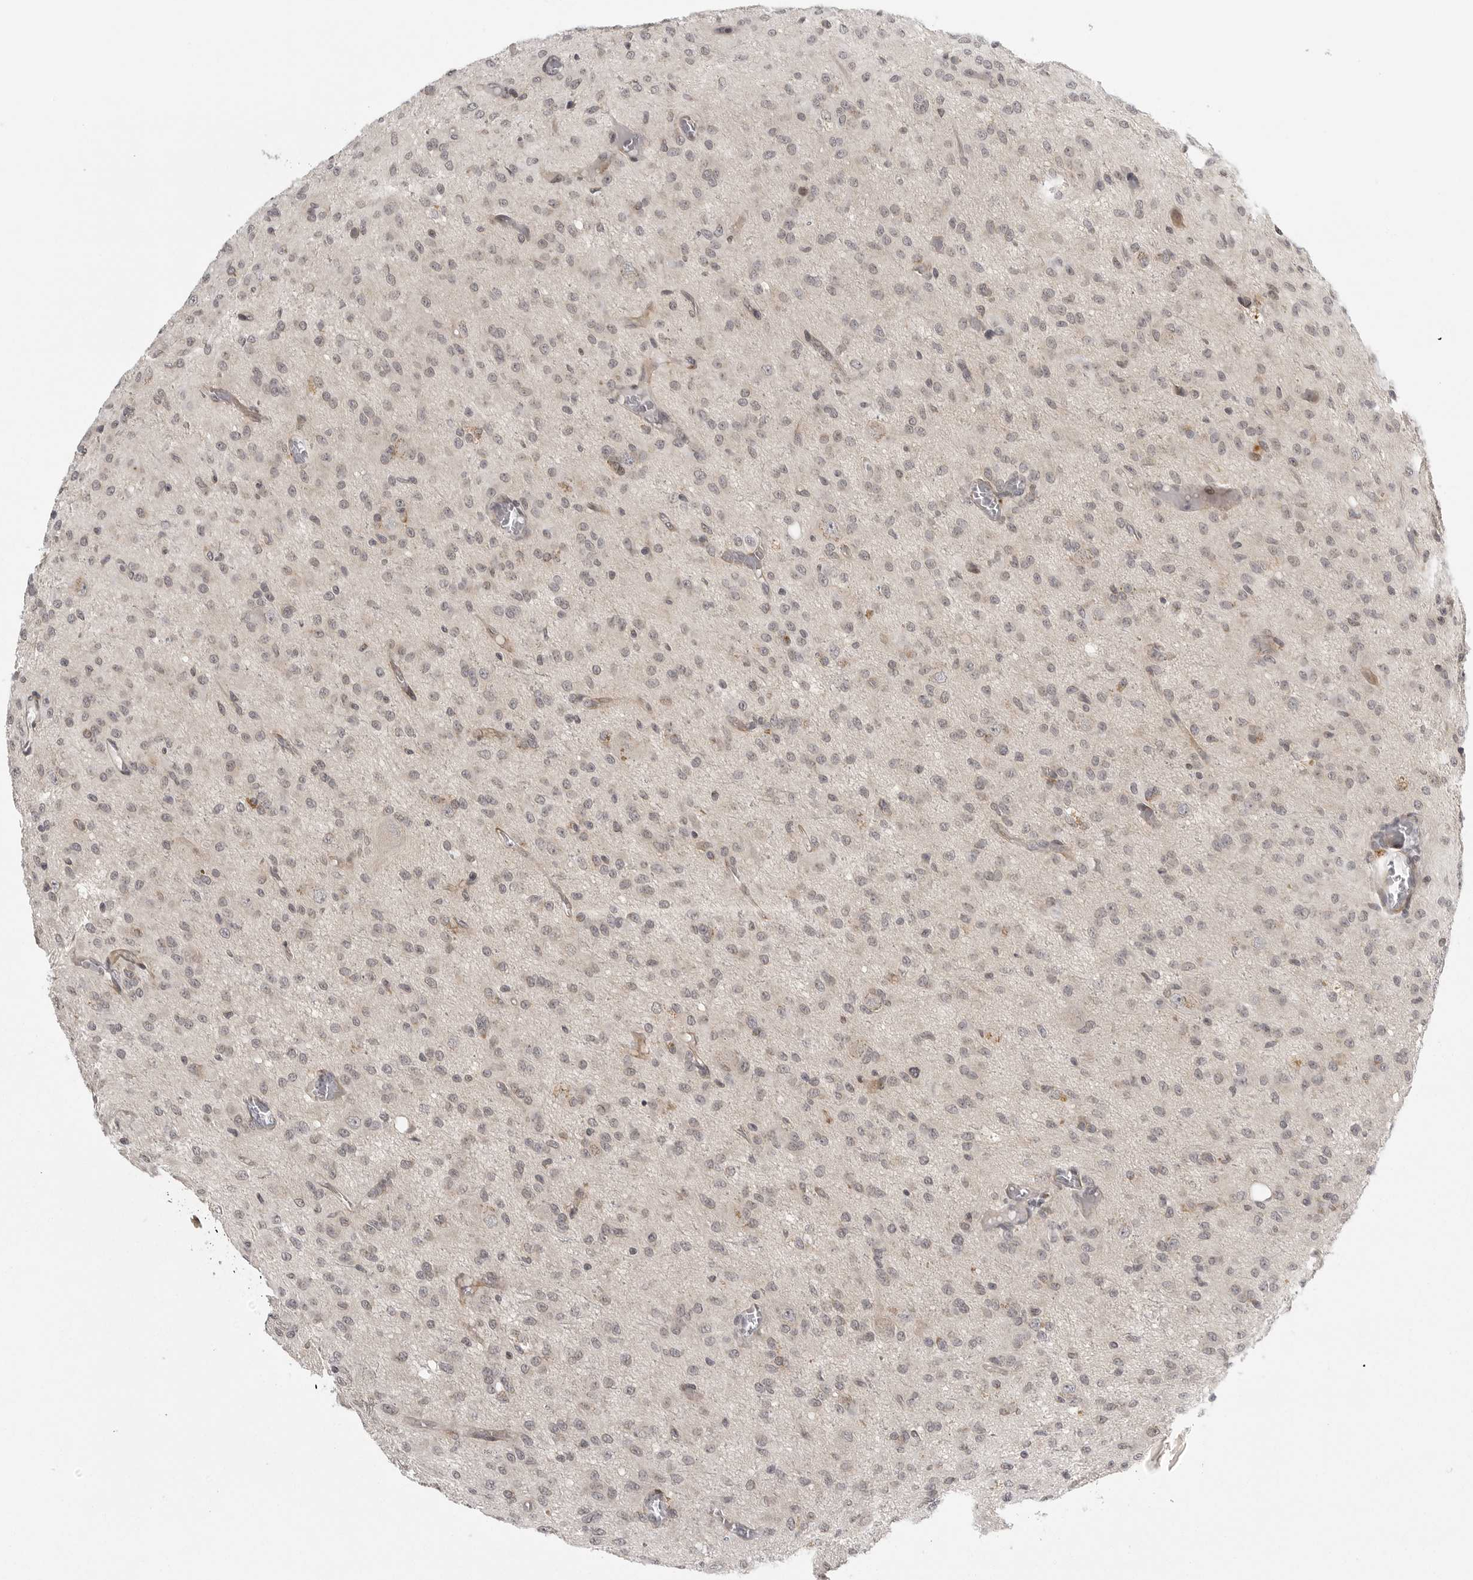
{"staining": {"intensity": "negative", "quantity": "none", "location": "none"}, "tissue": "glioma", "cell_type": "Tumor cells", "image_type": "cancer", "snomed": [{"axis": "morphology", "description": "Glioma, malignant, High grade"}, {"axis": "topography", "description": "Brain"}], "caption": "High-grade glioma (malignant) was stained to show a protein in brown. There is no significant positivity in tumor cells. (Stains: DAB (3,3'-diaminobenzidine) immunohistochemistry with hematoxylin counter stain, Microscopy: brightfield microscopy at high magnification).", "gene": "TUT4", "patient": {"sex": "female", "age": 59}}